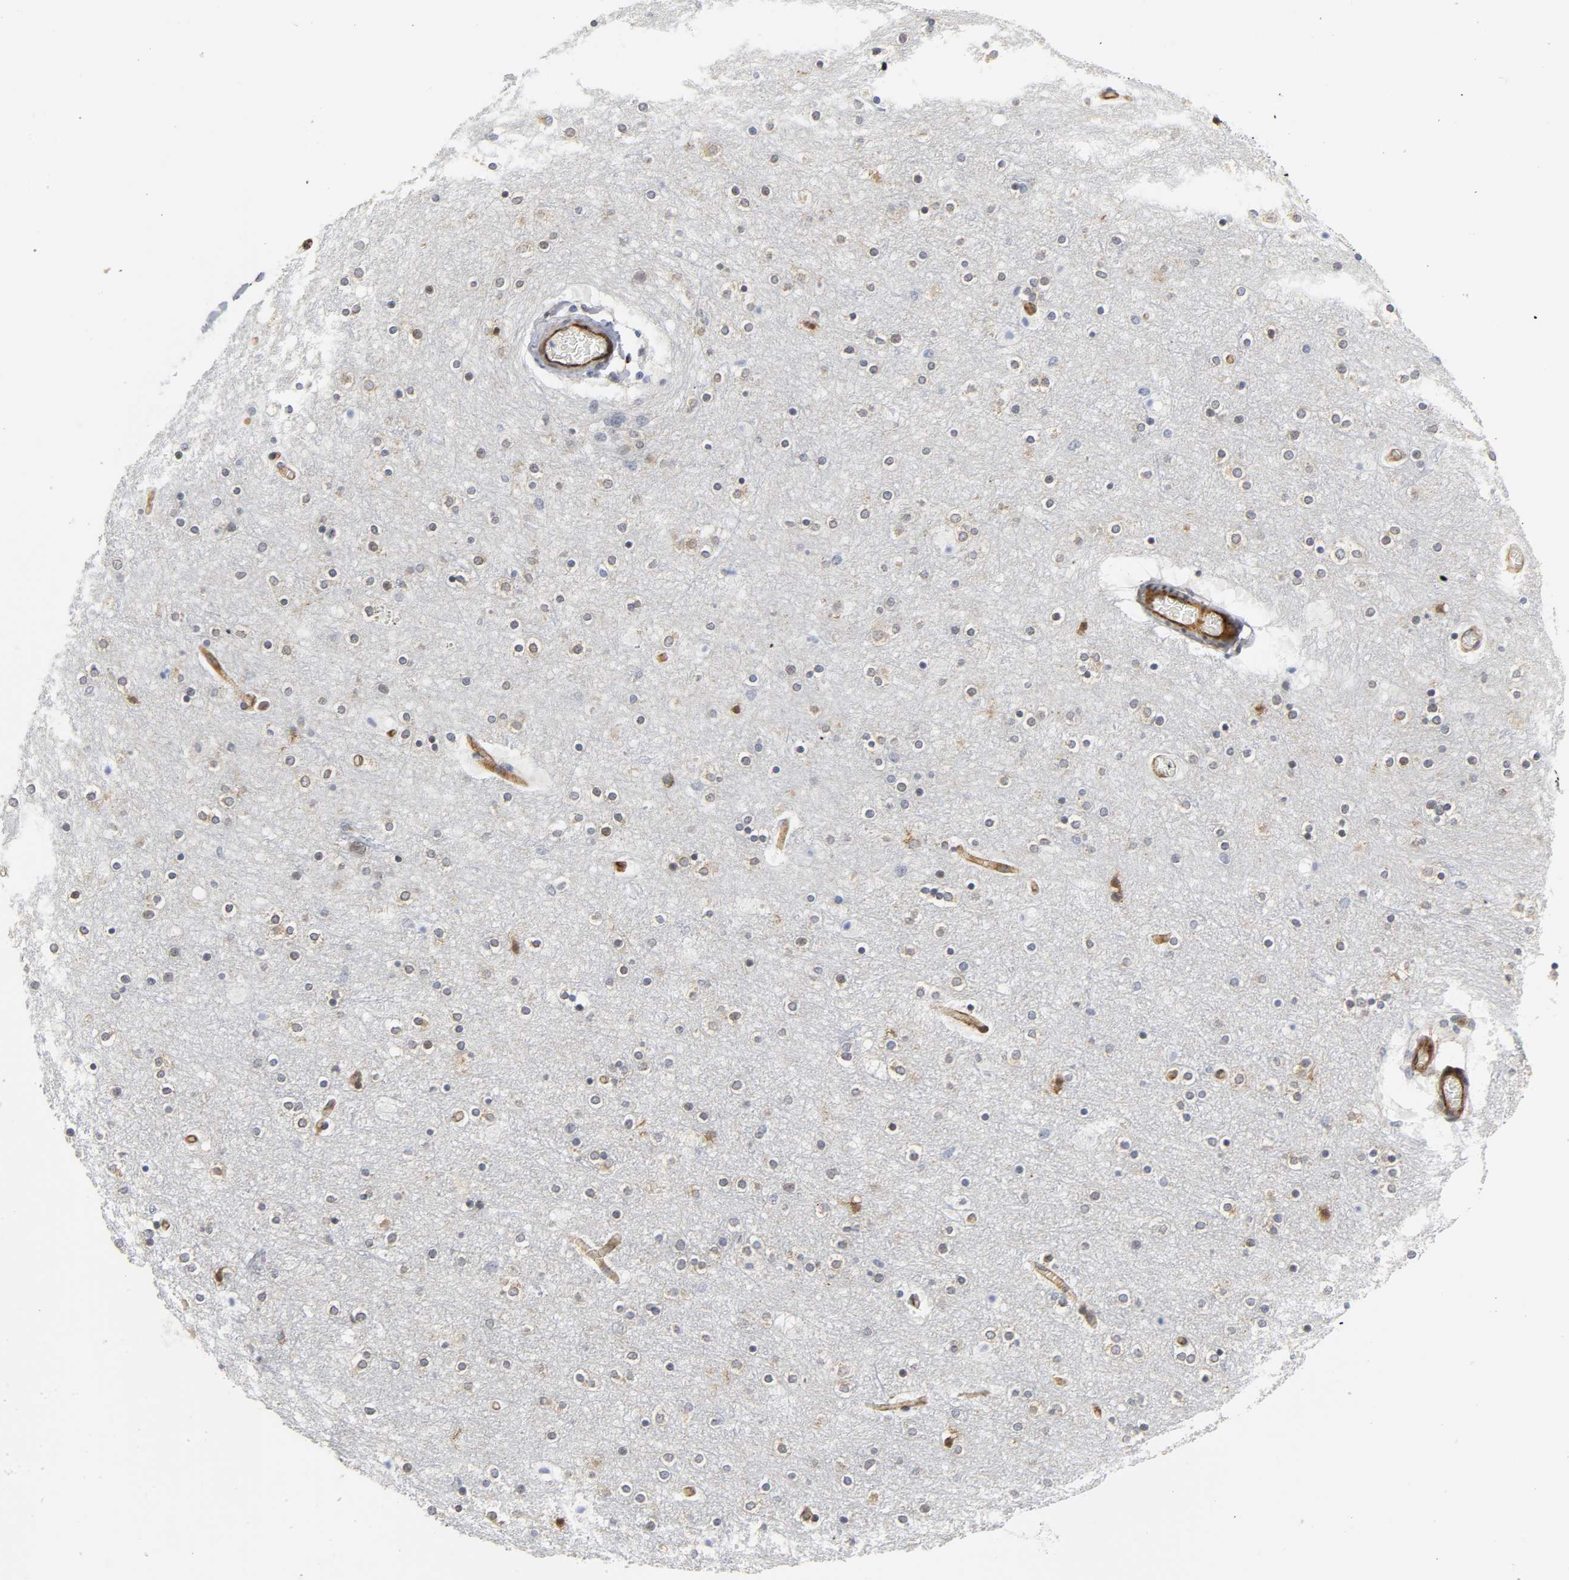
{"staining": {"intensity": "moderate", "quantity": ">75%", "location": "cytoplasmic/membranous"}, "tissue": "cerebral cortex", "cell_type": "Endothelial cells", "image_type": "normal", "snomed": [{"axis": "morphology", "description": "Normal tissue, NOS"}, {"axis": "topography", "description": "Cerebral cortex"}], "caption": "Cerebral cortex stained with a protein marker demonstrates moderate staining in endothelial cells.", "gene": "DOCK1", "patient": {"sex": "female", "age": 54}}